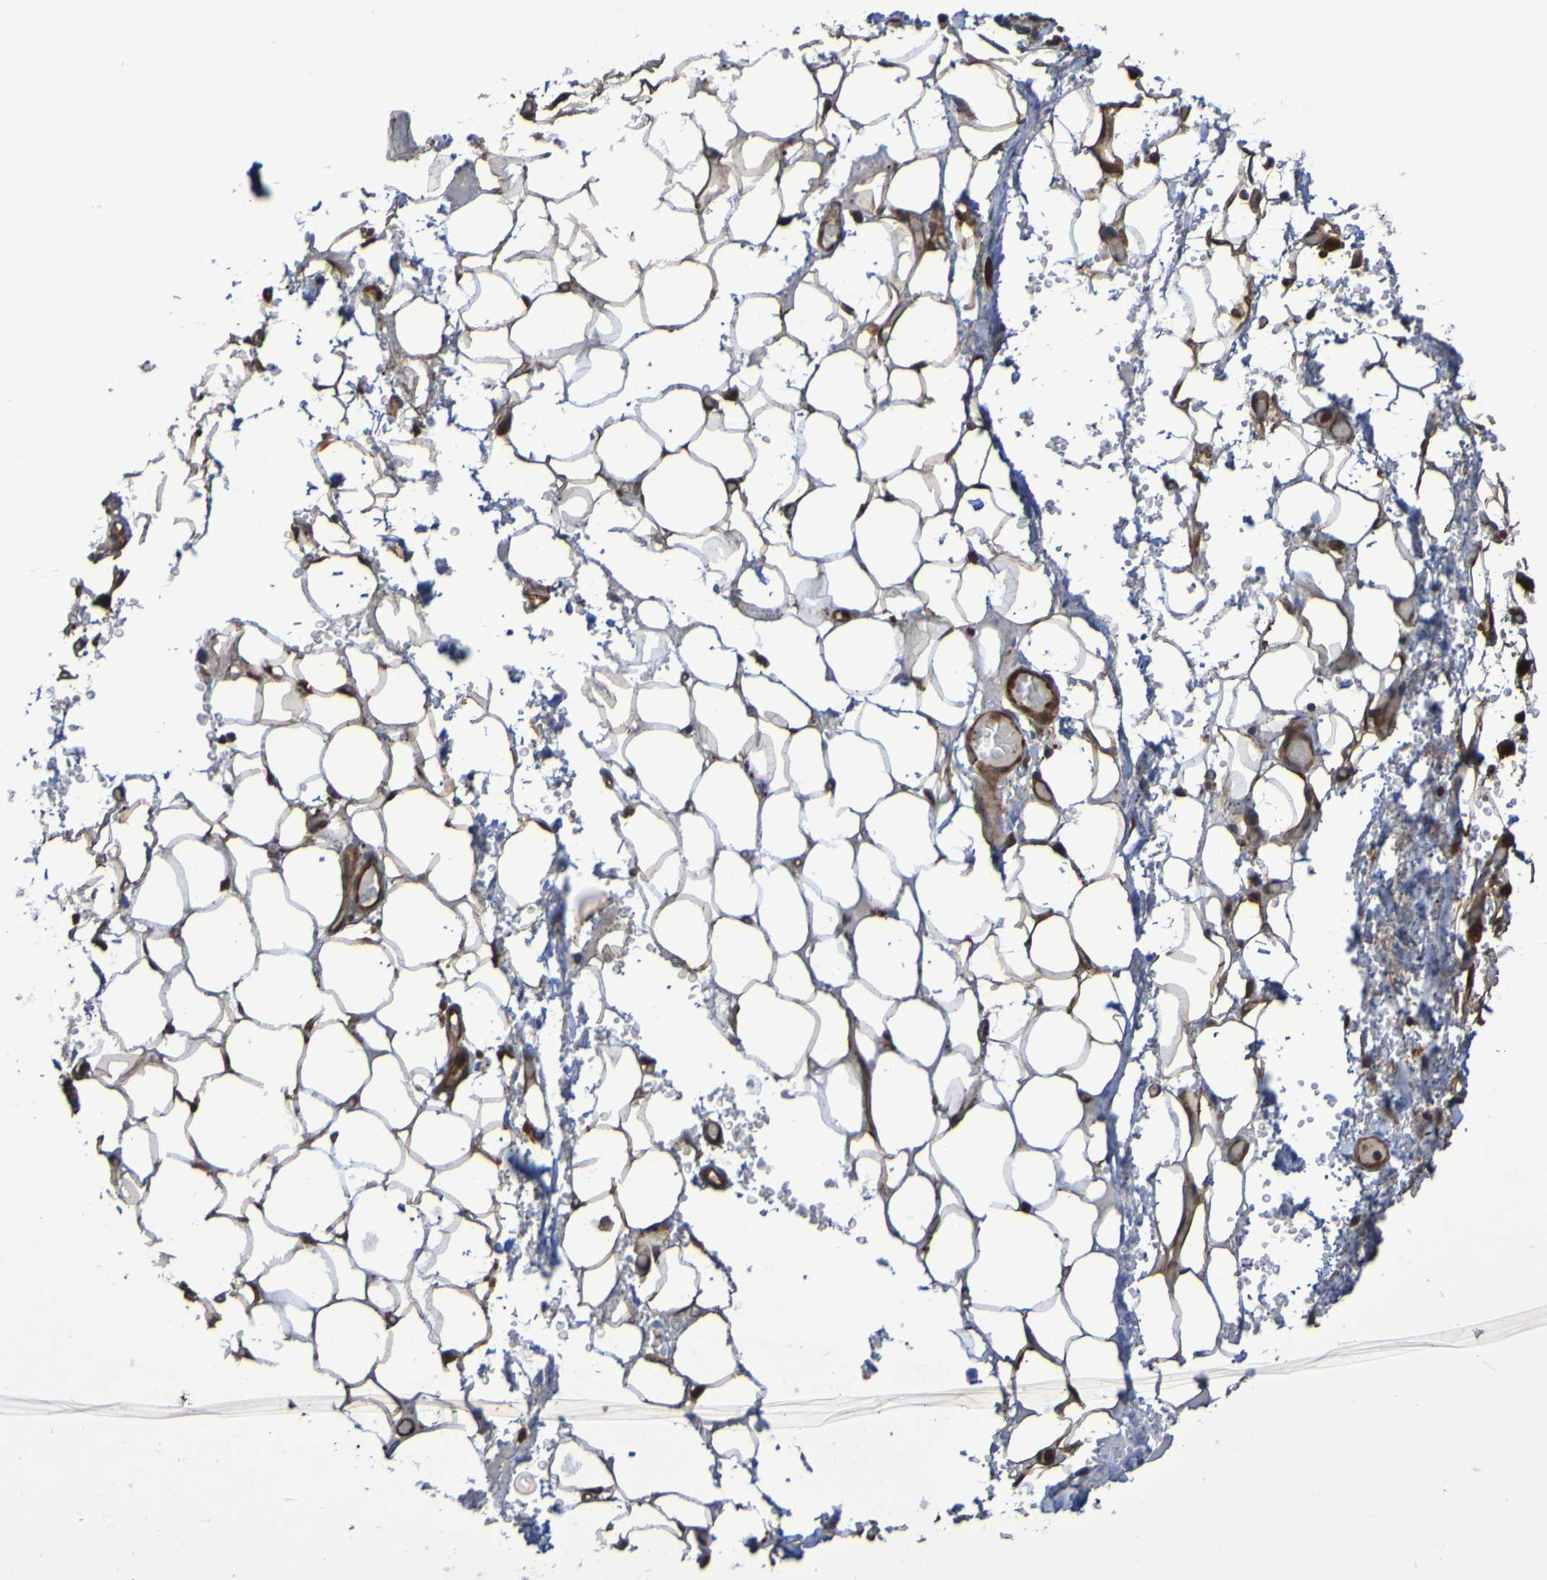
{"staining": {"intensity": "moderate", "quantity": ">75%", "location": "cytoplasmic/membranous"}, "tissue": "adipose tissue", "cell_type": "Adipocytes", "image_type": "normal", "snomed": [{"axis": "morphology", "description": "Normal tissue, NOS"}, {"axis": "morphology", "description": "Adenocarcinoma, NOS"}, {"axis": "topography", "description": "Esophagus"}], "caption": "IHC (DAB (3,3'-diaminobenzidine)) staining of normal adipose tissue exhibits moderate cytoplasmic/membranous protein positivity in about >75% of adipocytes.", "gene": "SERPINB6", "patient": {"sex": "male", "age": 62}}